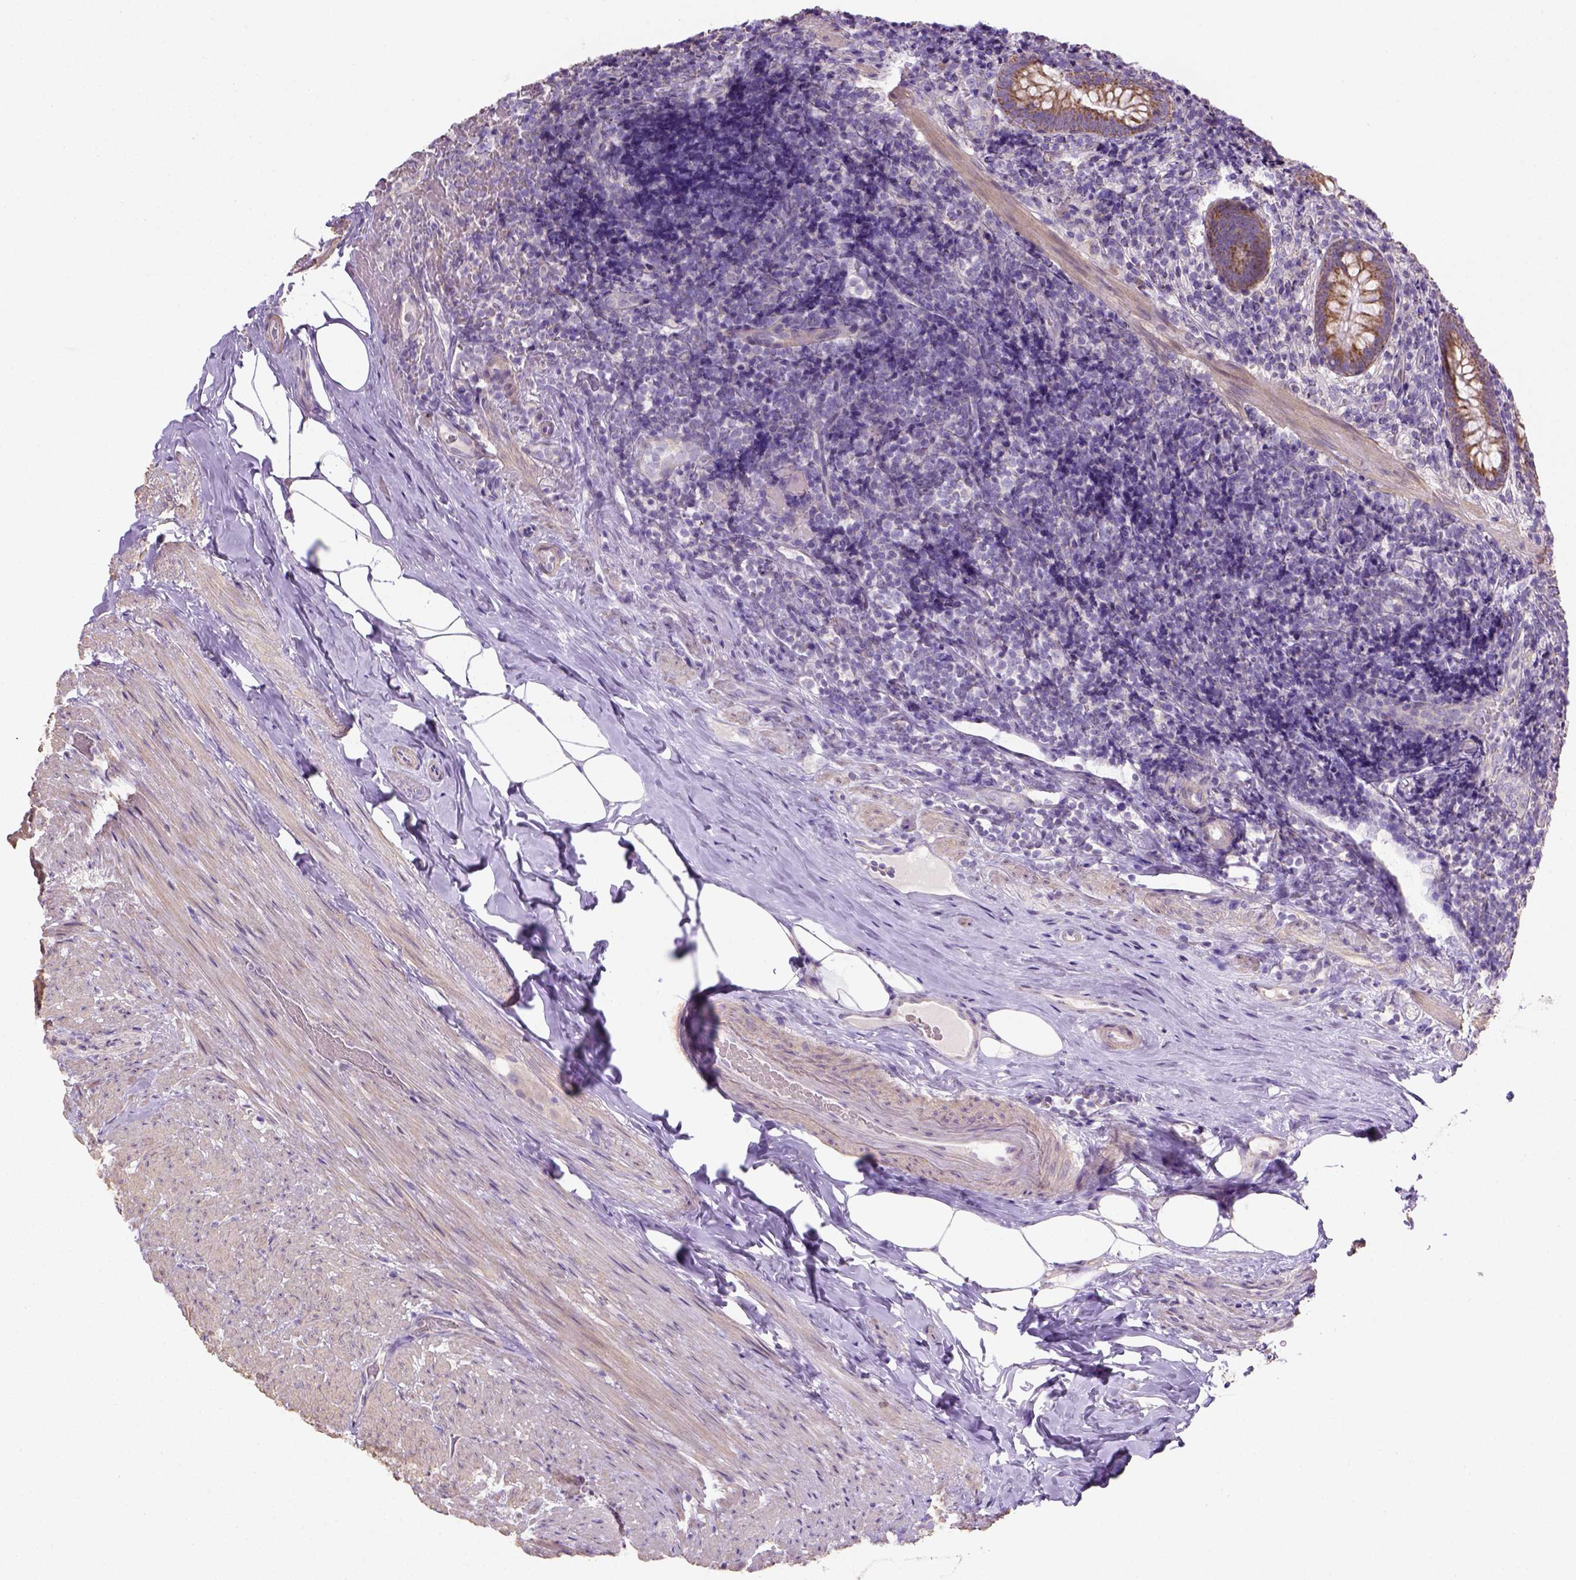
{"staining": {"intensity": "moderate", "quantity": ">75%", "location": "cytoplasmic/membranous"}, "tissue": "appendix", "cell_type": "Glandular cells", "image_type": "normal", "snomed": [{"axis": "morphology", "description": "Normal tissue, NOS"}, {"axis": "topography", "description": "Appendix"}], "caption": "A histopathology image showing moderate cytoplasmic/membranous positivity in approximately >75% of glandular cells in unremarkable appendix, as visualized by brown immunohistochemical staining.", "gene": "HTRA1", "patient": {"sex": "male", "age": 47}}